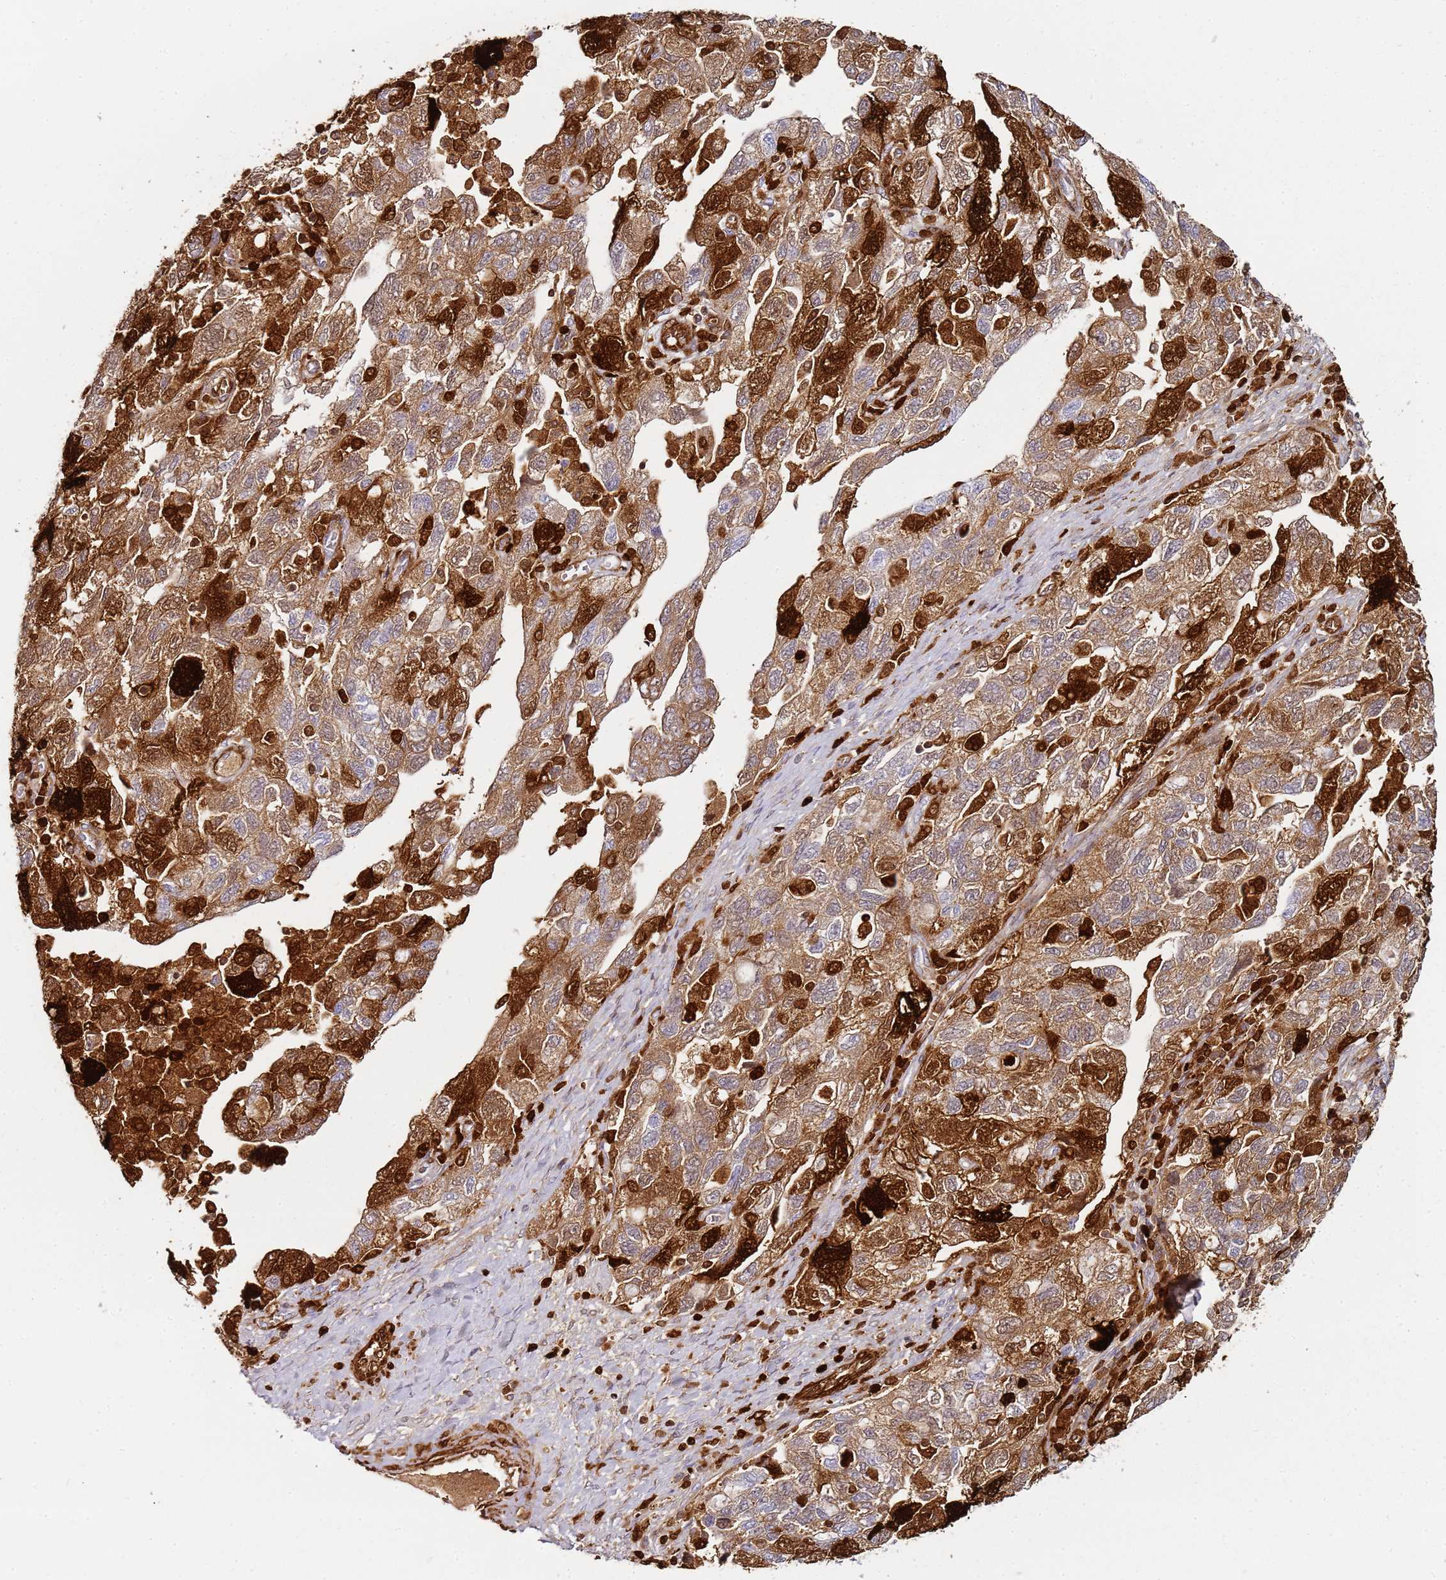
{"staining": {"intensity": "moderate", "quantity": "25%-75%", "location": "cytoplasmic/membranous,nuclear"}, "tissue": "ovarian cancer", "cell_type": "Tumor cells", "image_type": "cancer", "snomed": [{"axis": "morphology", "description": "Carcinoma, NOS"}, {"axis": "morphology", "description": "Cystadenocarcinoma, serous, NOS"}, {"axis": "topography", "description": "Ovary"}], "caption": "Immunohistochemical staining of ovarian serous cystadenocarcinoma displays medium levels of moderate cytoplasmic/membranous and nuclear expression in approximately 25%-75% of tumor cells. The staining was performed using DAB to visualize the protein expression in brown, while the nuclei were stained in blue with hematoxylin (Magnification: 20x).", "gene": "S100A4", "patient": {"sex": "female", "age": 69}}